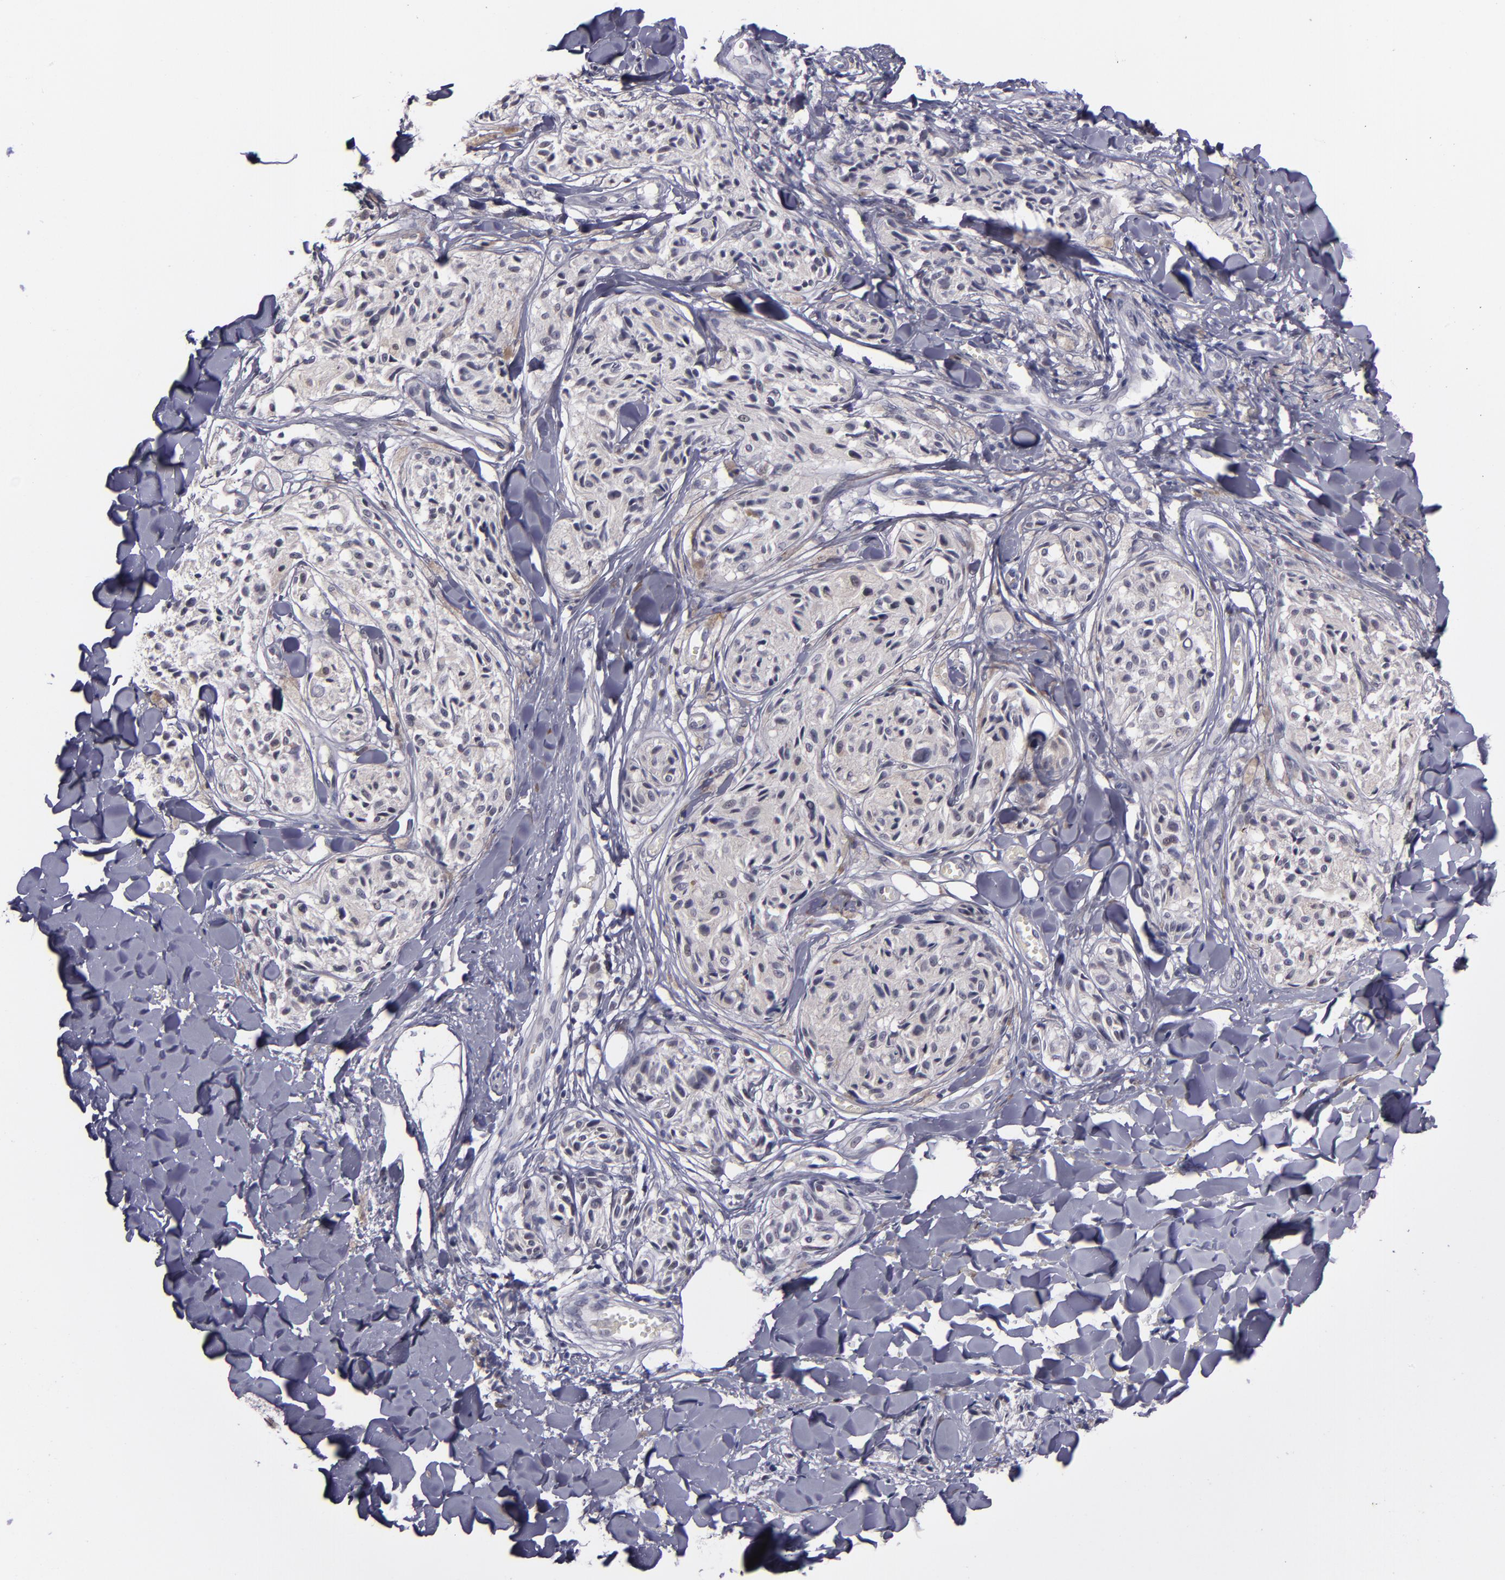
{"staining": {"intensity": "weak", "quantity": "<25%", "location": "nuclear"}, "tissue": "melanoma", "cell_type": "Tumor cells", "image_type": "cancer", "snomed": [{"axis": "morphology", "description": "Malignant melanoma, Metastatic site"}, {"axis": "topography", "description": "Skin"}], "caption": "Immunohistochemistry (IHC) micrograph of melanoma stained for a protein (brown), which reveals no staining in tumor cells.", "gene": "OTUB2", "patient": {"sex": "female", "age": 66}}